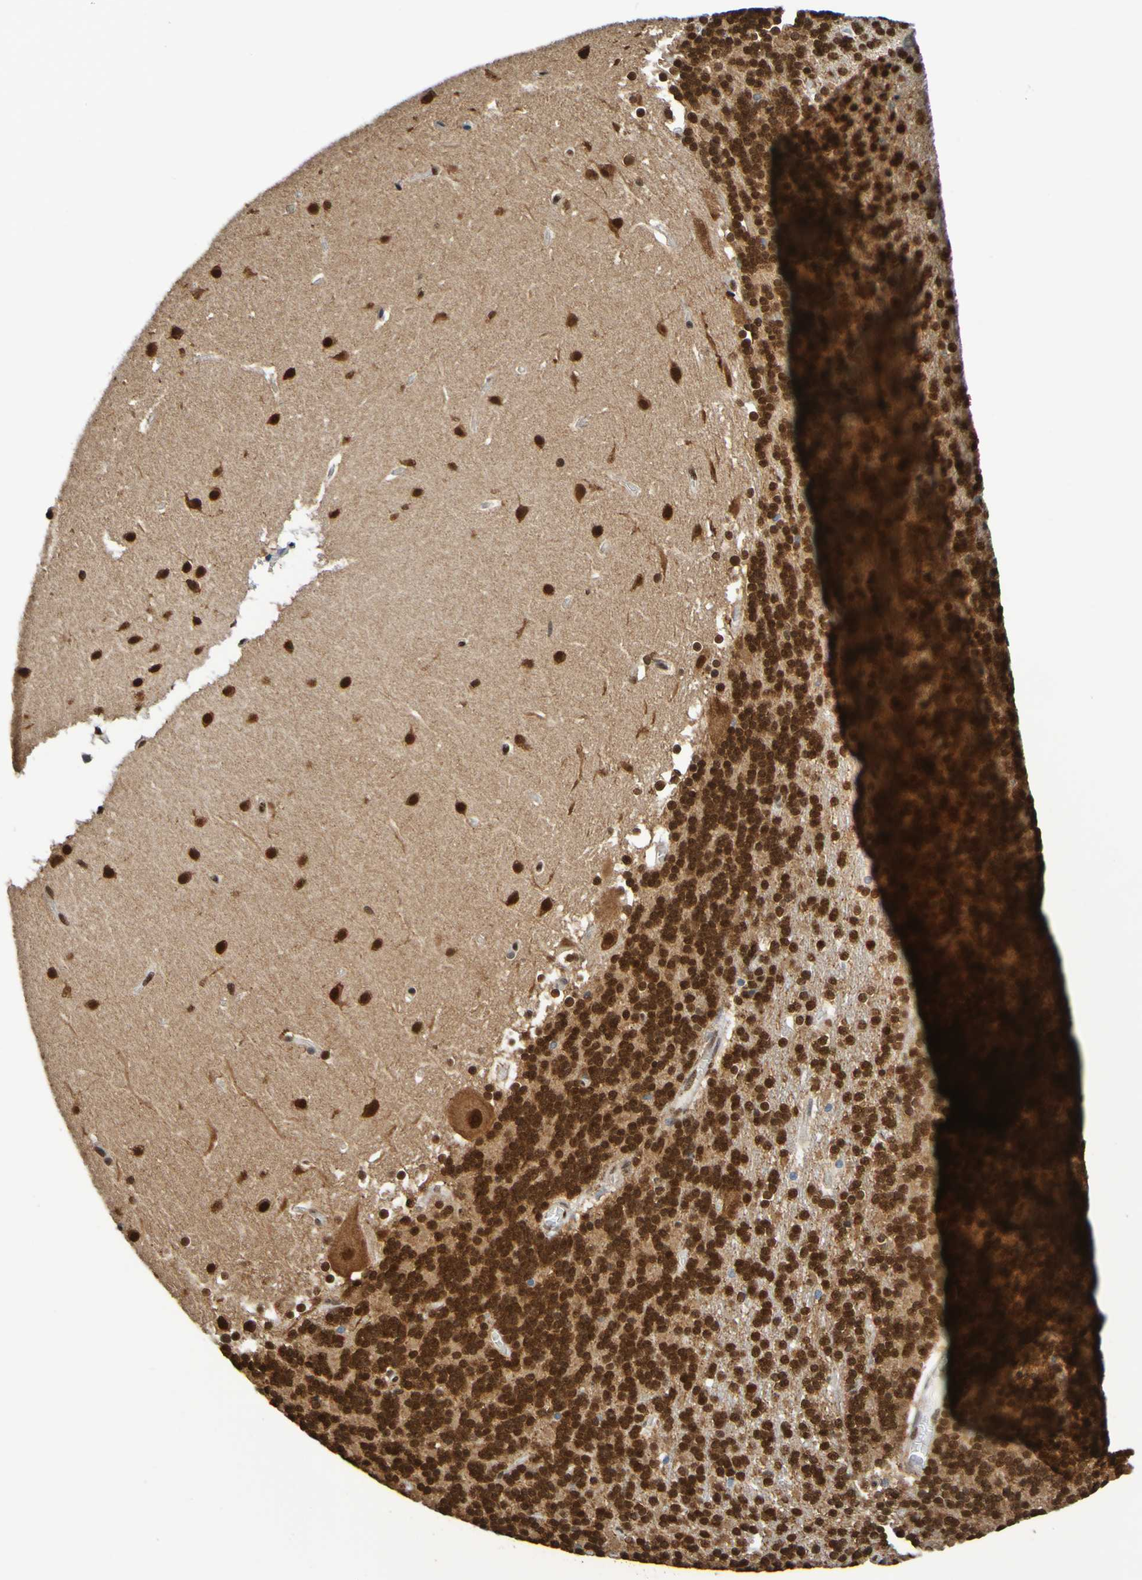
{"staining": {"intensity": "strong", "quantity": ">75%", "location": "nuclear"}, "tissue": "cerebellum", "cell_type": "Cells in granular layer", "image_type": "normal", "snomed": [{"axis": "morphology", "description": "Normal tissue, NOS"}, {"axis": "topography", "description": "Cerebellum"}], "caption": "Immunohistochemical staining of benign human cerebellum demonstrates strong nuclear protein staining in about >75% of cells in granular layer. (brown staining indicates protein expression, while blue staining denotes nuclei).", "gene": "HDAC2", "patient": {"sex": "female", "age": 19}}